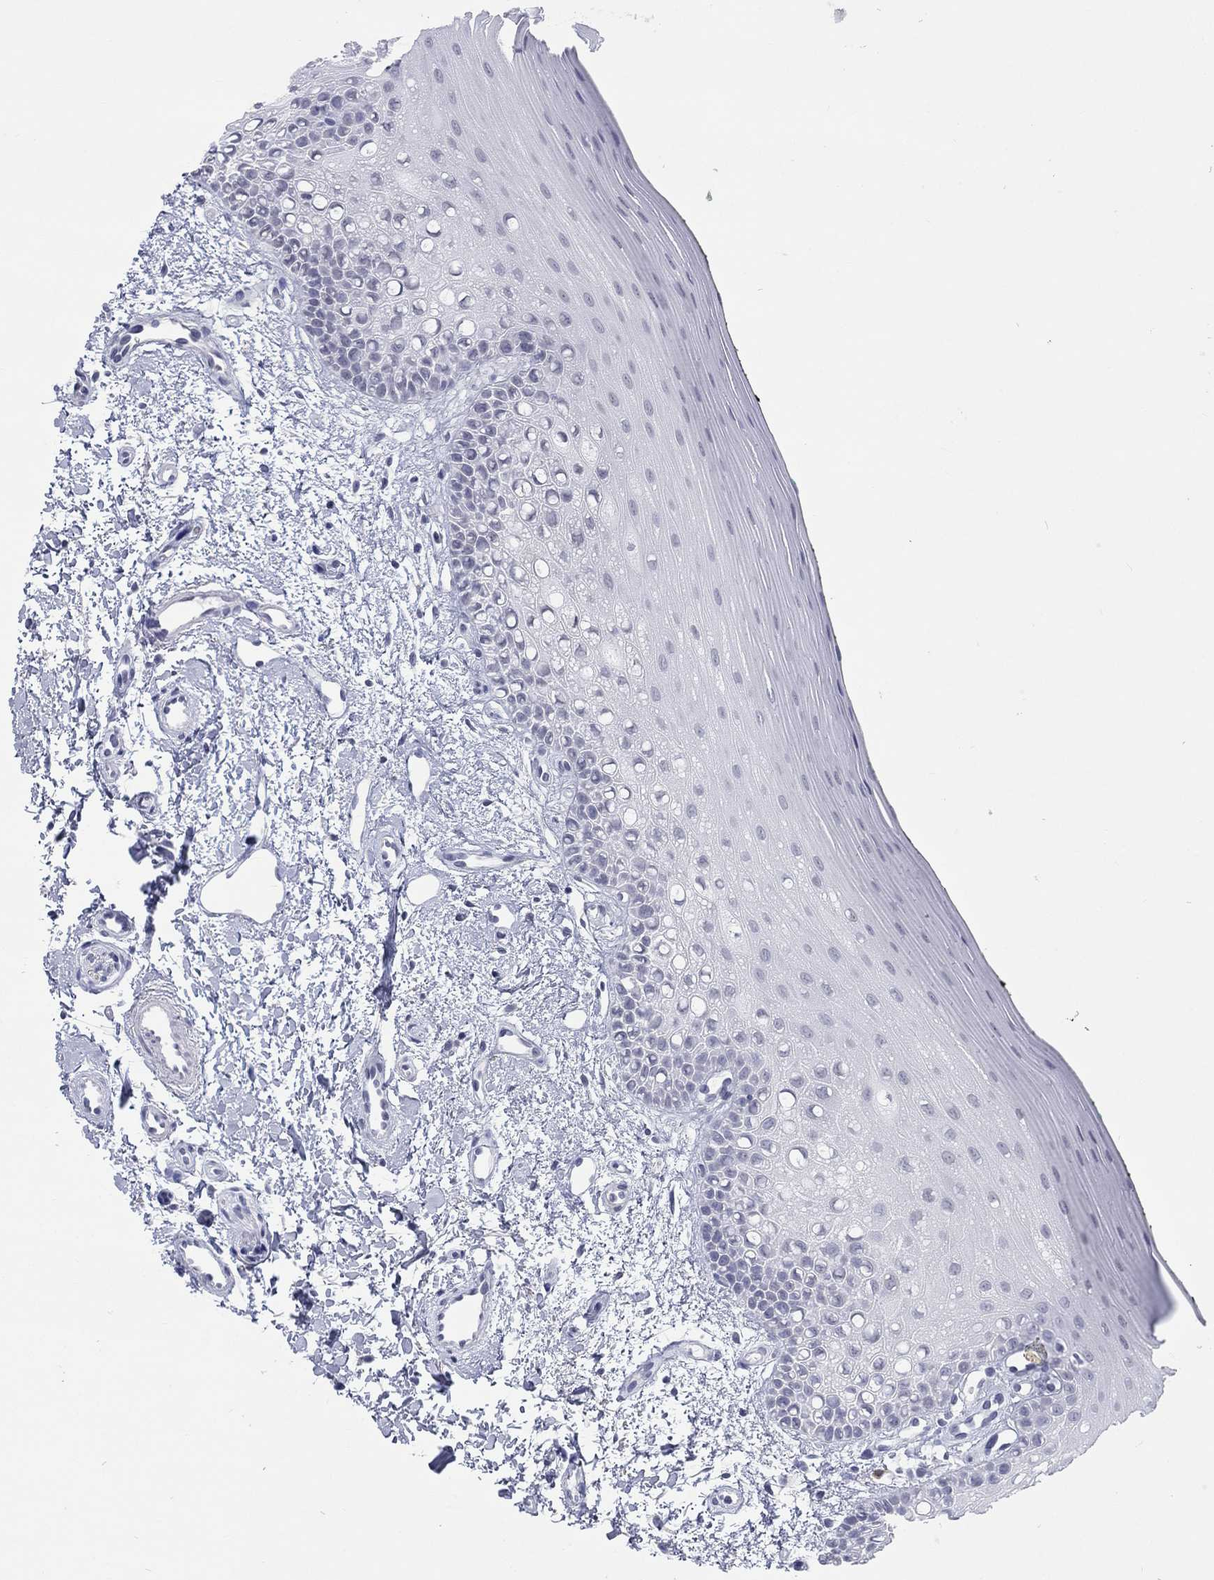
{"staining": {"intensity": "negative", "quantity": "none", "location": "none"}, "tissue": "oral mucosa", "cell_type": "Squamous epithelial cells", "image_type": "normal", "snomed": [{"axis": "morphology", "description": "Normal tissue, NOS"}, {"axis": "topography", "description": "Oral tissue"}], "caption": "IHC photomicrograph of benign oral mucosa: oral mucosa stained with DAB (3,3'-diaminobenzidine) demonstrates no significant protein expression in squamous epithelial cells. Nuclei are stained in blue.", "gene": "ECEL1", "patient": {"sex": "female", "age": 78}}